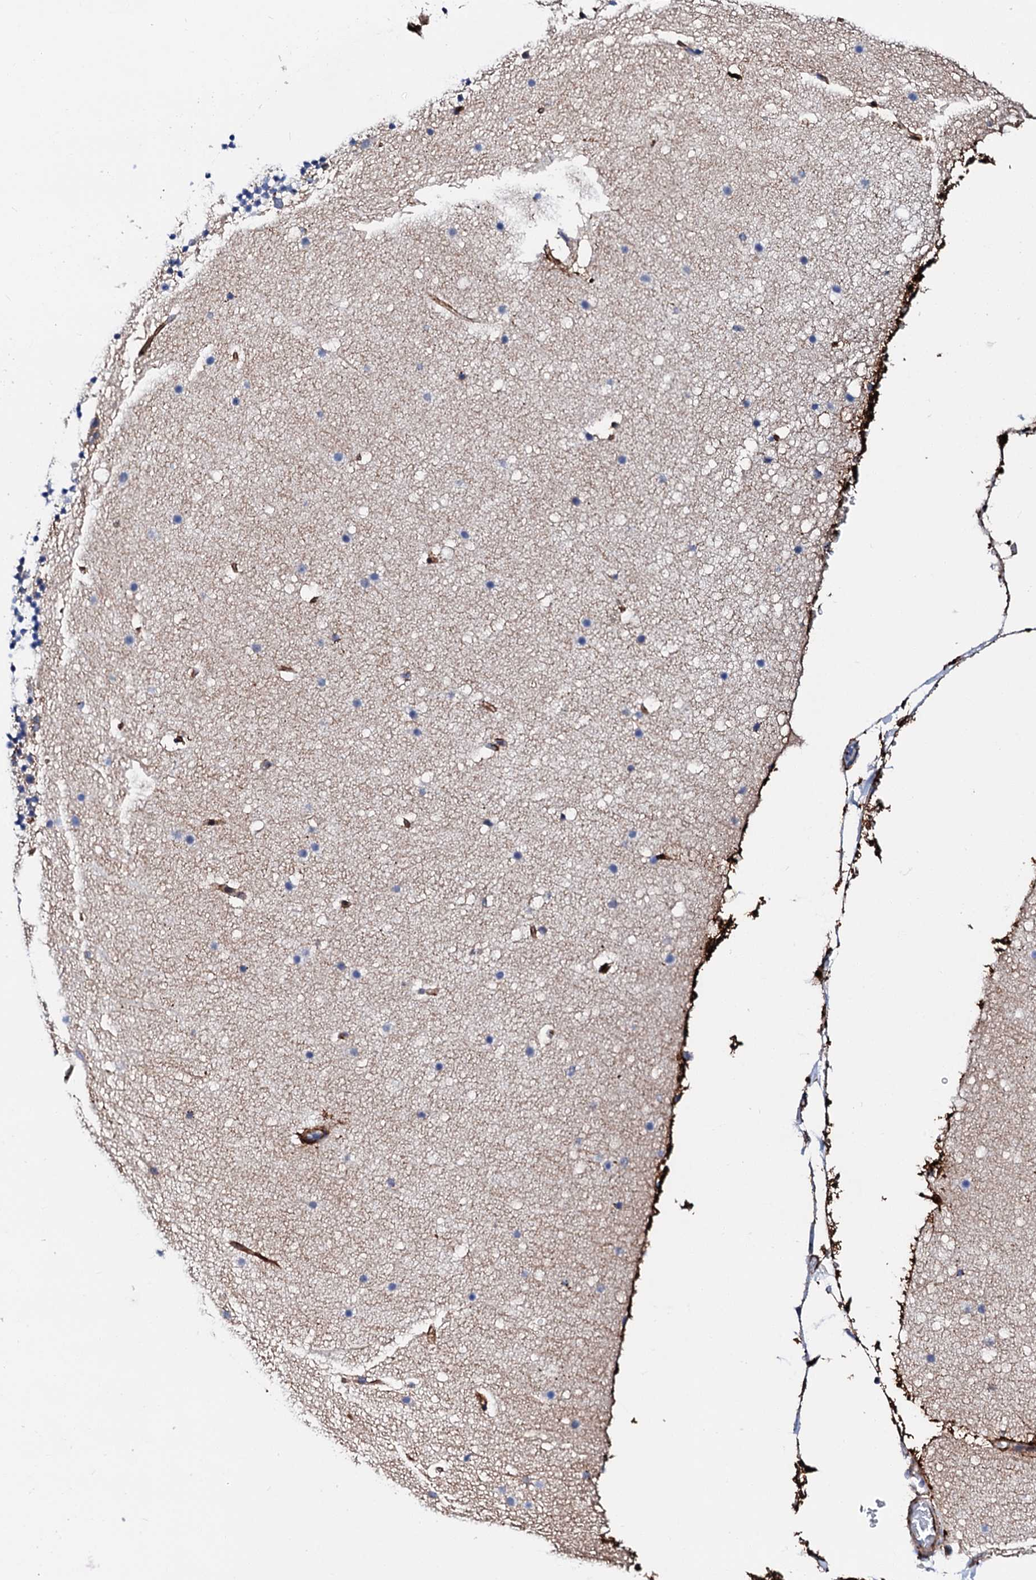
{"staining": {"intensity": "negative", "quantity": "none", "location": "none"}, "tissue": "cerebellum", "cell_type": "Cells in granular layer", "image_type": "normal", "snomed": [{"axis": "morphology", "description": "Normal tissue, NOS"}, {"axis": "topography", "description": "Cerebellum"}], "caption": "High power microscopy photomicrograph of an immunohistochemistry (IHC) histopathology image of benign cerebellum, revealing no significant expression in cells in granular layer.", "gene": "MED13L", "patient": {"sex": "male", "age": 57}}